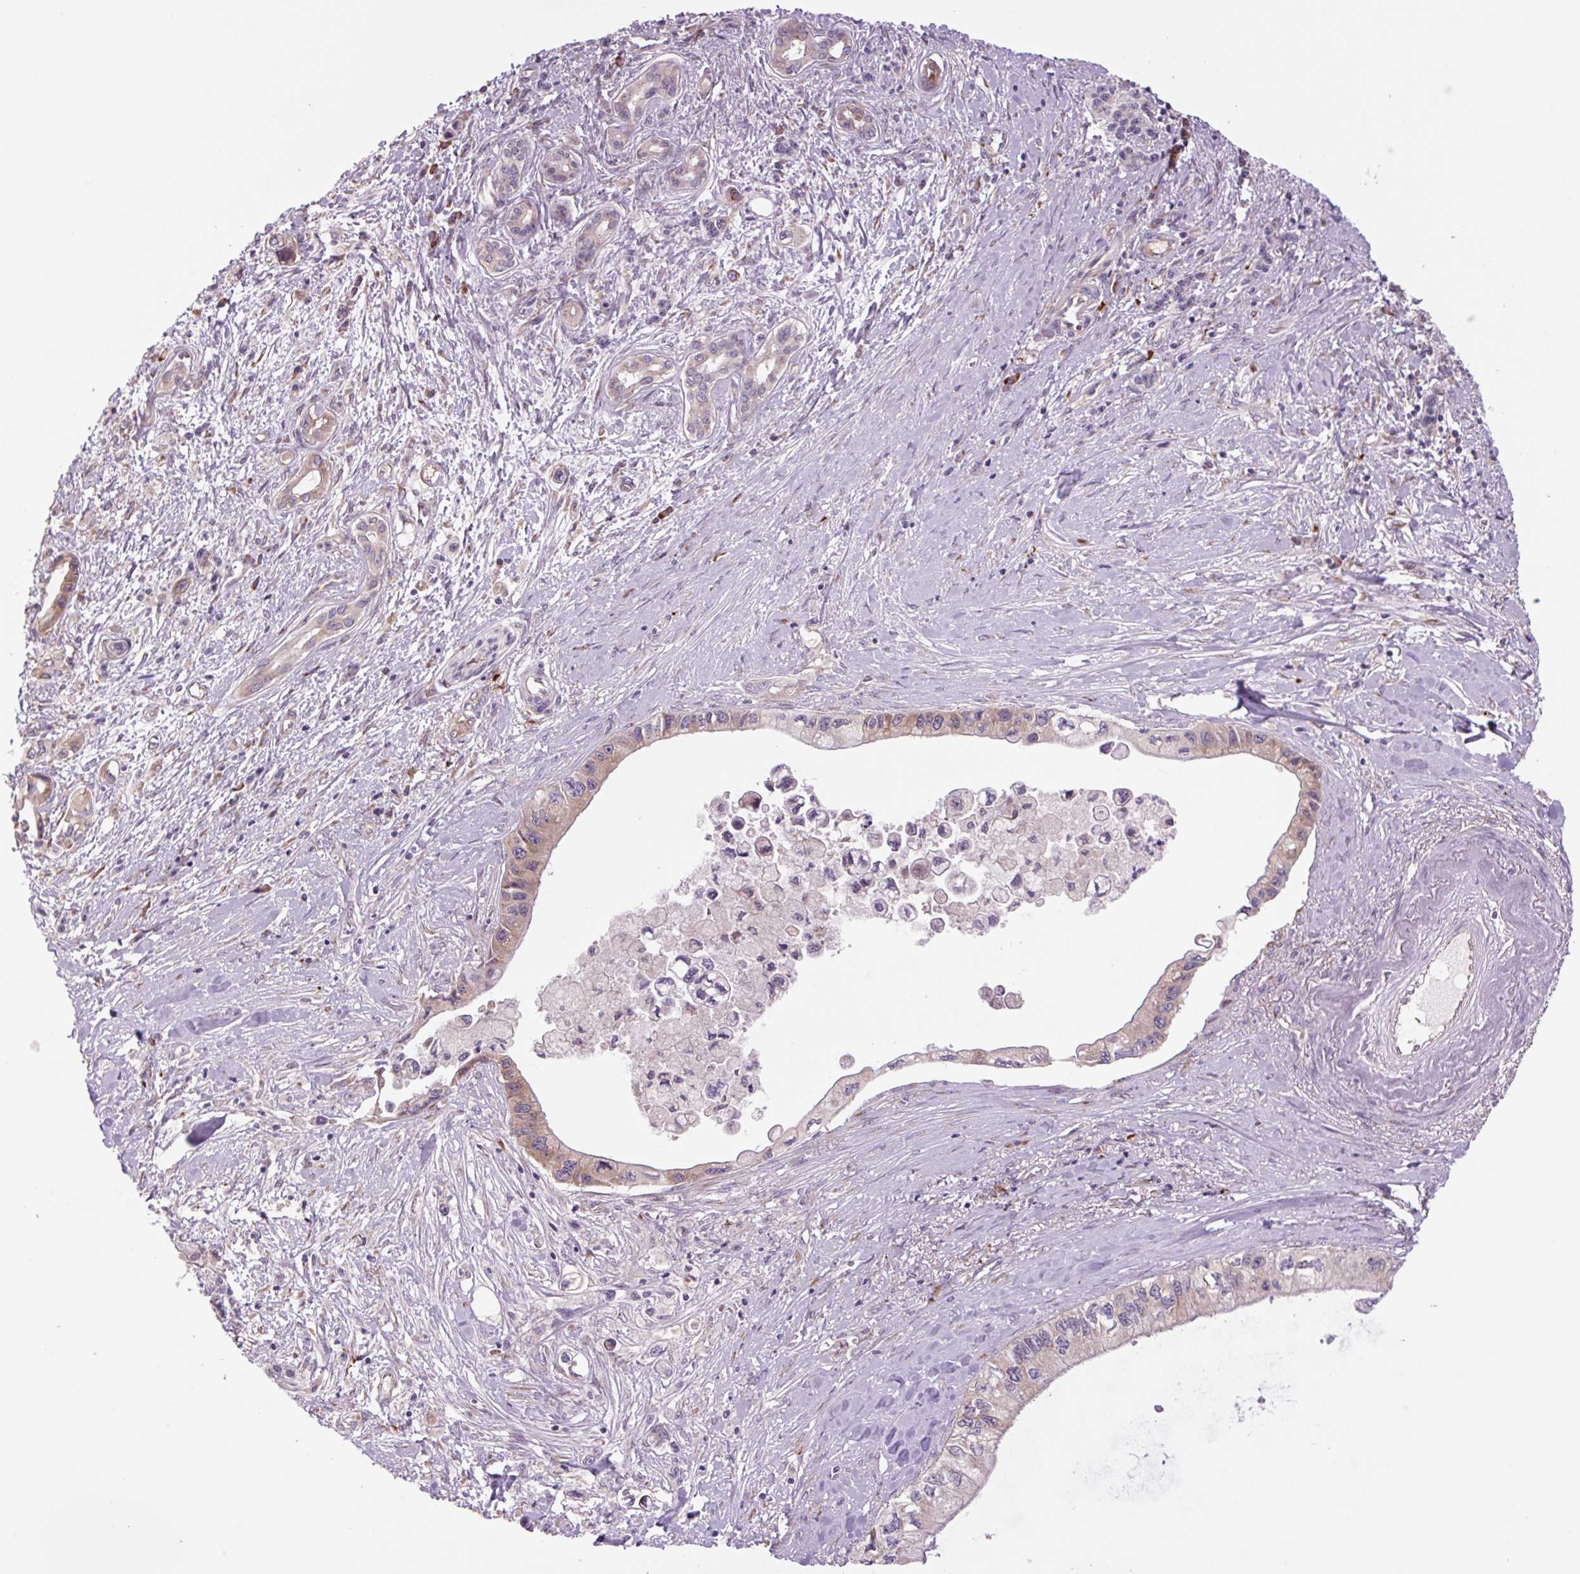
{"staining": {"intensity": "weak", "quantity": "25%-75%", "location": "cytoplasmic/membranous"}, "tissue": "pancreatic cancer", "cell_type": "Tumor cells", "image_type": "cancer", "snomed": [{"axis": "morphology", "description": "Adenocarcinoma, NOS"}, {"axis": "topography", "description": "Pancreas"}], "caption": "A brown stain shows weak cytoplasmic/membranous expression of a protein in human pancreatic cancer tumor cells.", "gene": "PLA2G4A", "patient": {"sex": "male", "age": 61}}